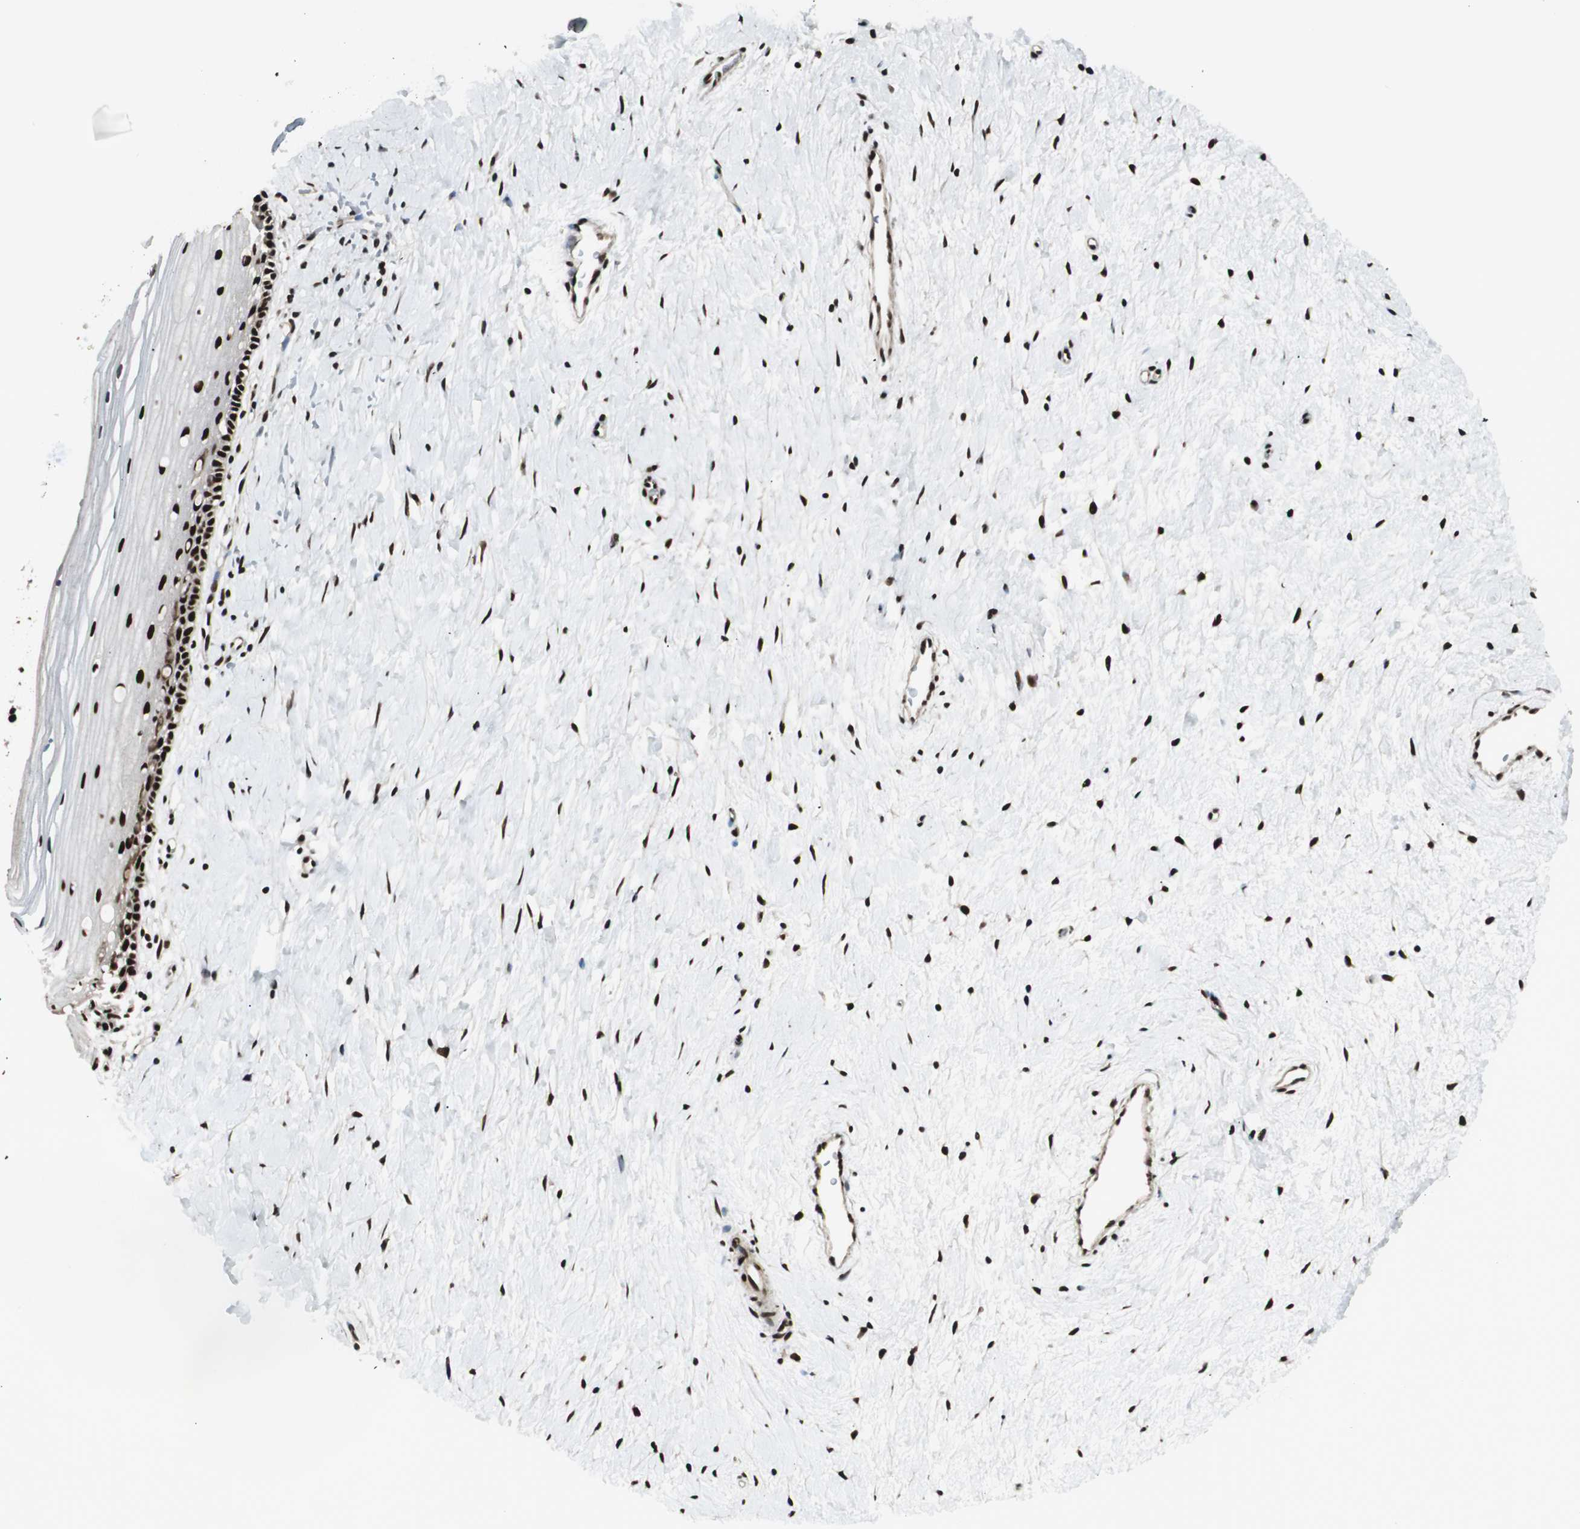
{"staining": {"intensity": "strong", "quantity": ">75%", "location": "nuclear"}, "tissue": "cervix", "cell_type": "Glandular cells", "image_type": "normal", "snomed": [{"axis": "morphology", "description": "Normal tissue, NOS"}, {"axis": "topography", "description": "Cervix"}], "caption": "Cervix stained with DAB (3,3'-diaminobenzidine) immunohistochemistry (IHC) shows high levels of strong nuclear positivity in approximately >75% of glandular cells. Using DAB (brown) and hematoxylin (blue) stains, captured at high magnification using brightfield microscopy.", "gene": "HEXIM1", "patient": {"sex": "female", "age": 39}}